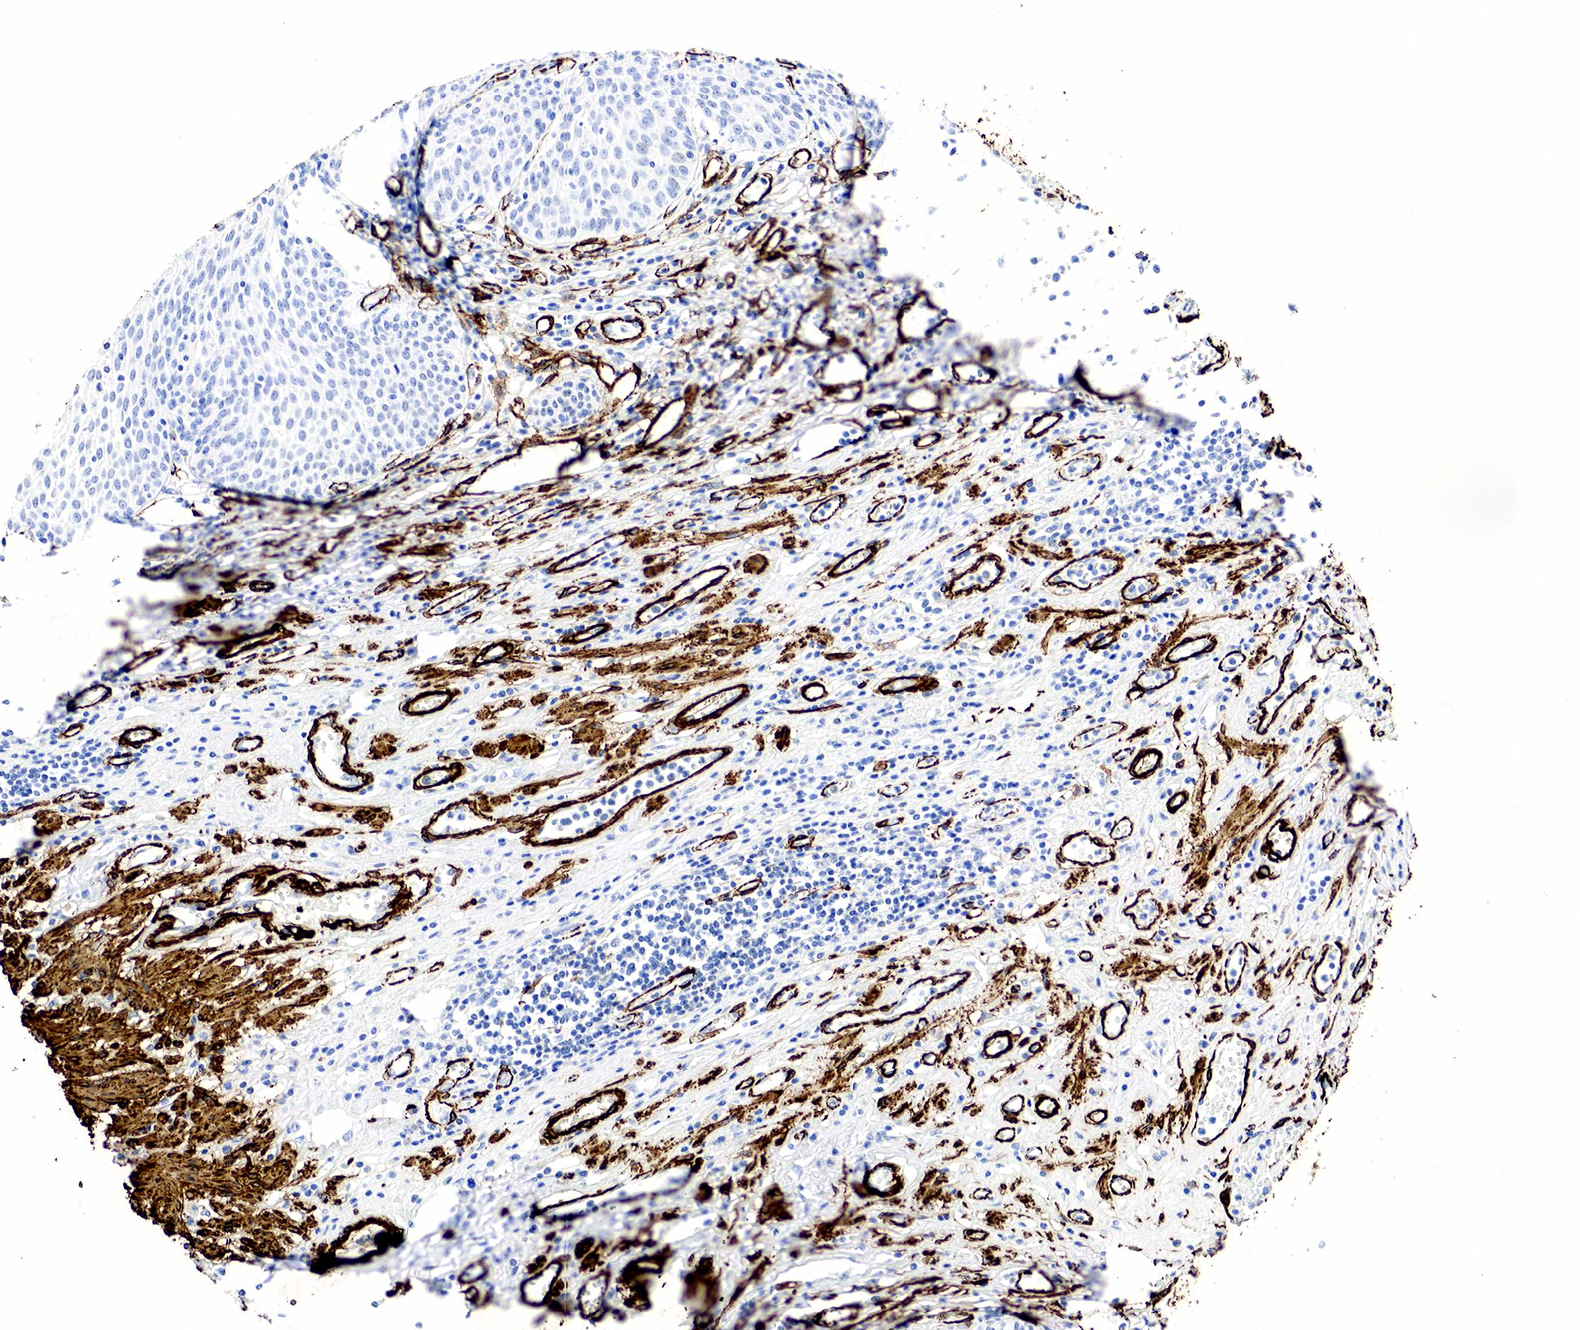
{"staining": {"intensity": "negative", "quantity": "none", "location": "none"}, "tissue": "urinary bladder", "cell_type": "Urothelial cells", "image_type": "normal", "snomed": [{"axis": "morphology", "description": "Normal tissue, NOS"}, {"axis": "topography", "description": "Urinary bladder"}], "caption": "The image demonstrates no staining of urothelial cells in unremarkable urinary bladder. (Immunohistochemistry (ihc), brightfield microscopy, high magnification).", "gene": "ACTA2", "patient": {"sex": "female", "age": 39}}